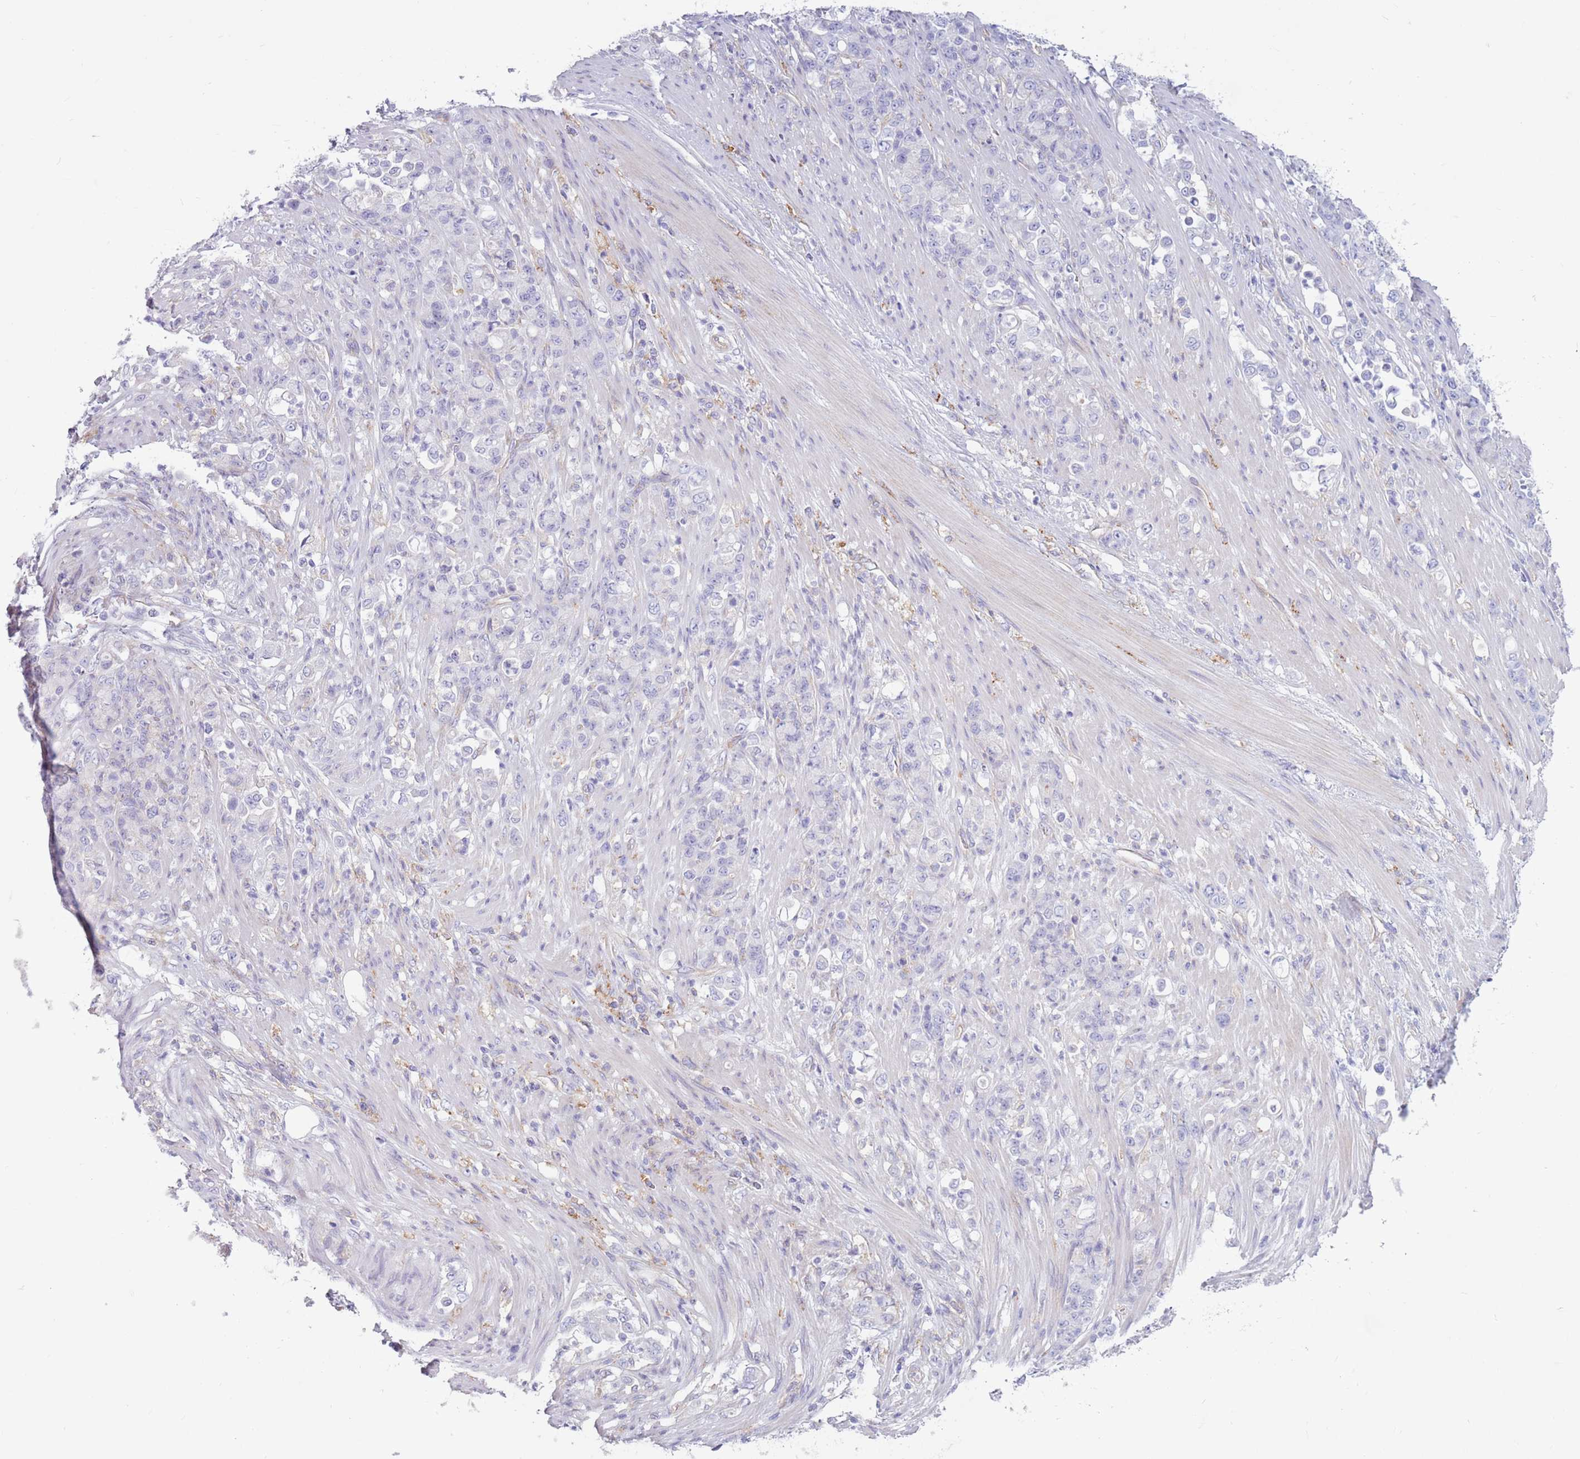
{"staining": {"intensity": "negative", "quantity": "none", "location": "none"}, "tissue": "stomach cancer", "cell_type": "Tumor cells", "image_type": "cancer", "snomed": [{"axis": "morphology", "description": "Normal tissue, NOS"}, {"axis": "morphology", "description": "Adenocarcinoma, NOS"}, {"axis": "topography", "description": "Stomach"}], "caption": "DAB (3,3'-diaminobenzidine) immunohistochemical staining of human stomach adenocarcinoma exhibits no significant positivity in tumor cells.", "gene": "SNX6", "patient": {"sex": "female", "age": 79}}